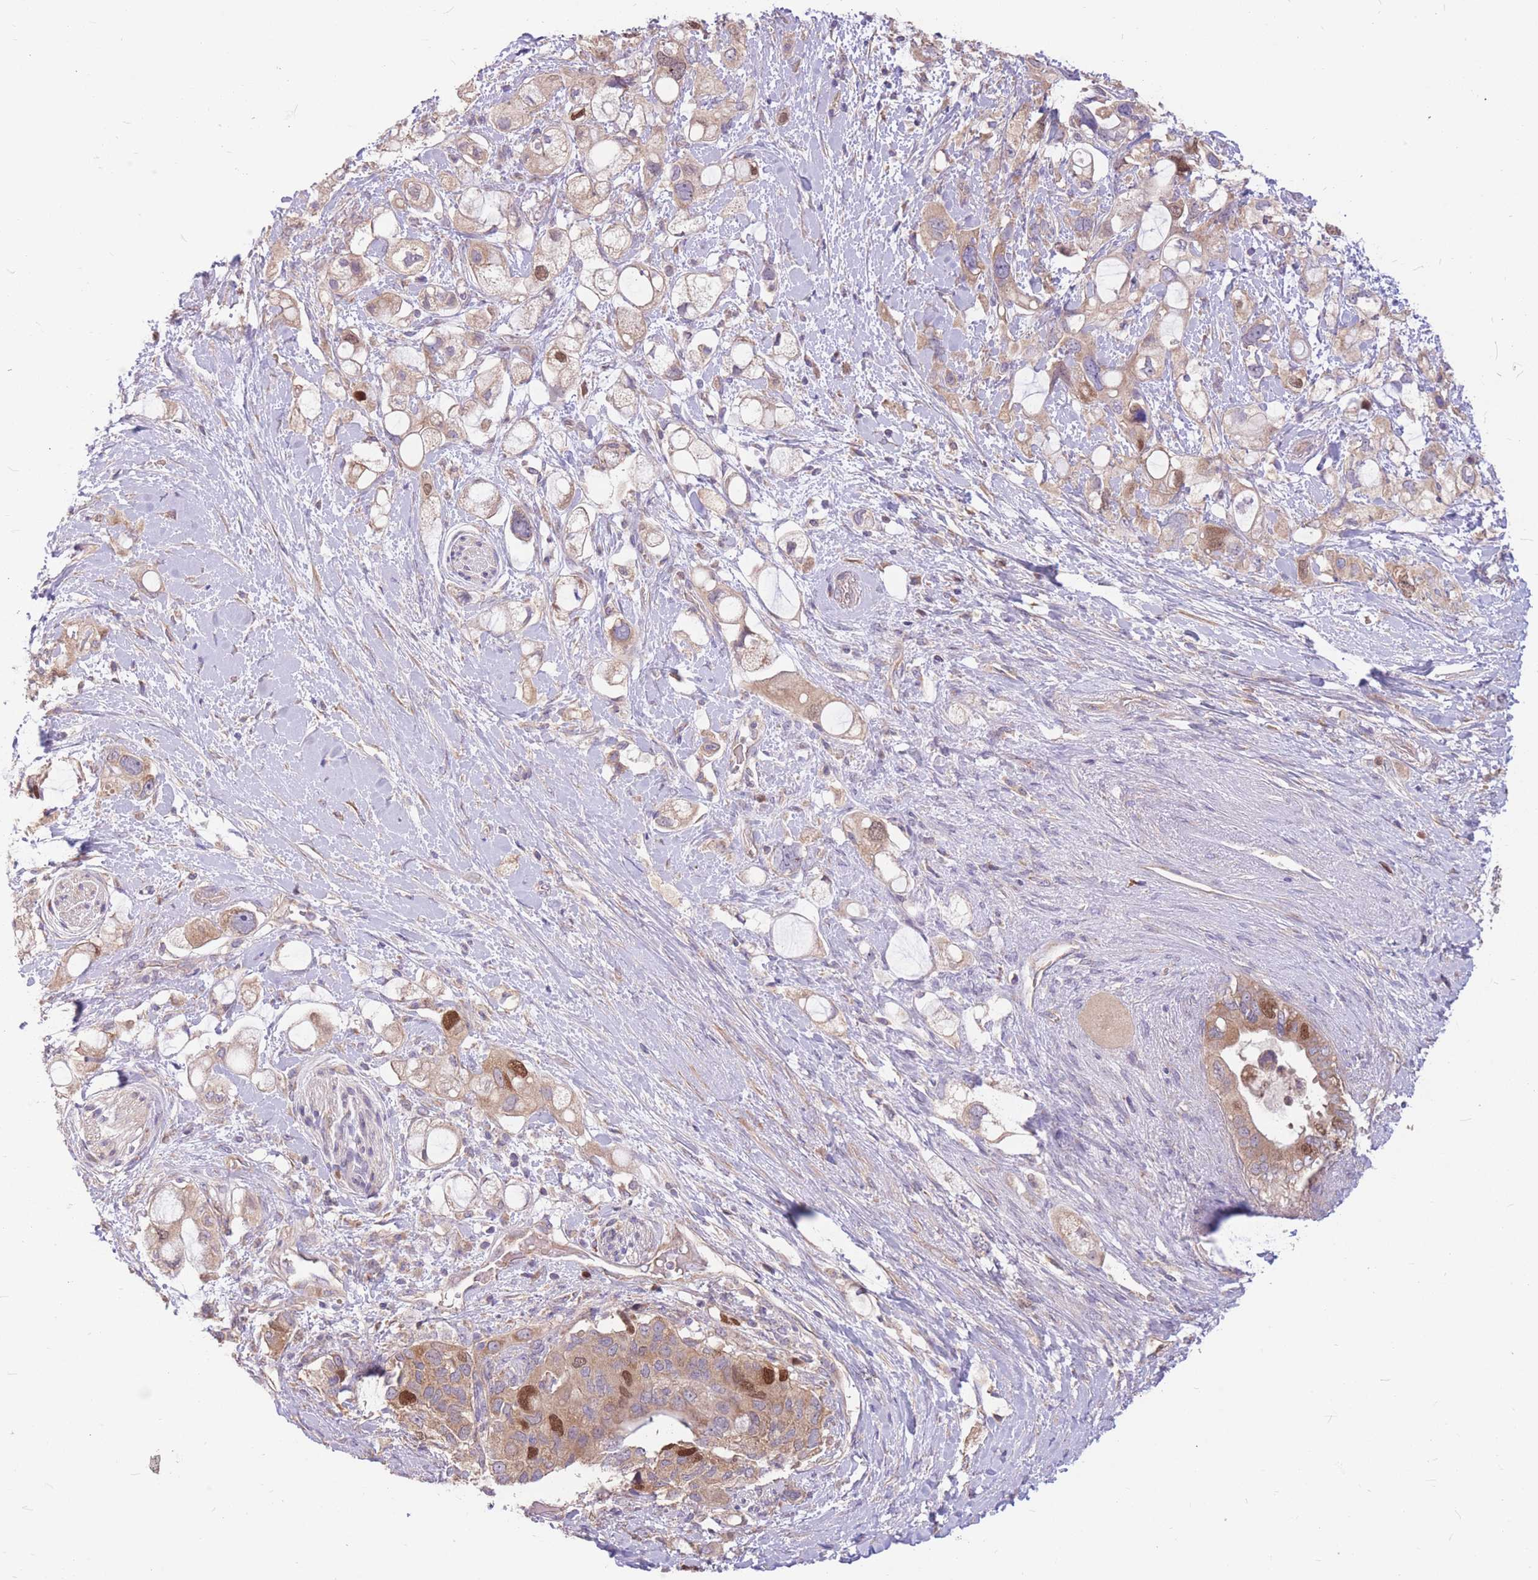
{"staining": {"intensity": "strong", "quantity": "<25%", "location": "cytoplasmic/membranous,nuclear"}, "tissue": "pancreatic cancer", "cell_type": "Tumor cells", "image_type": "cancer", "snomed": [{"axis": "morphology", "description": "Adenocarcinoma, NOS"}, {"axis": "topography", "description": "Pancreas"}], "caption": "Tumor cells demonstrate strong cytoplasmic/membranous and nuclear expression in about <25% of cells in pancreatic cancer (adenocarcinoma).", "gene": "GMNN", "patient": {"sex": "female", "age": 56}}